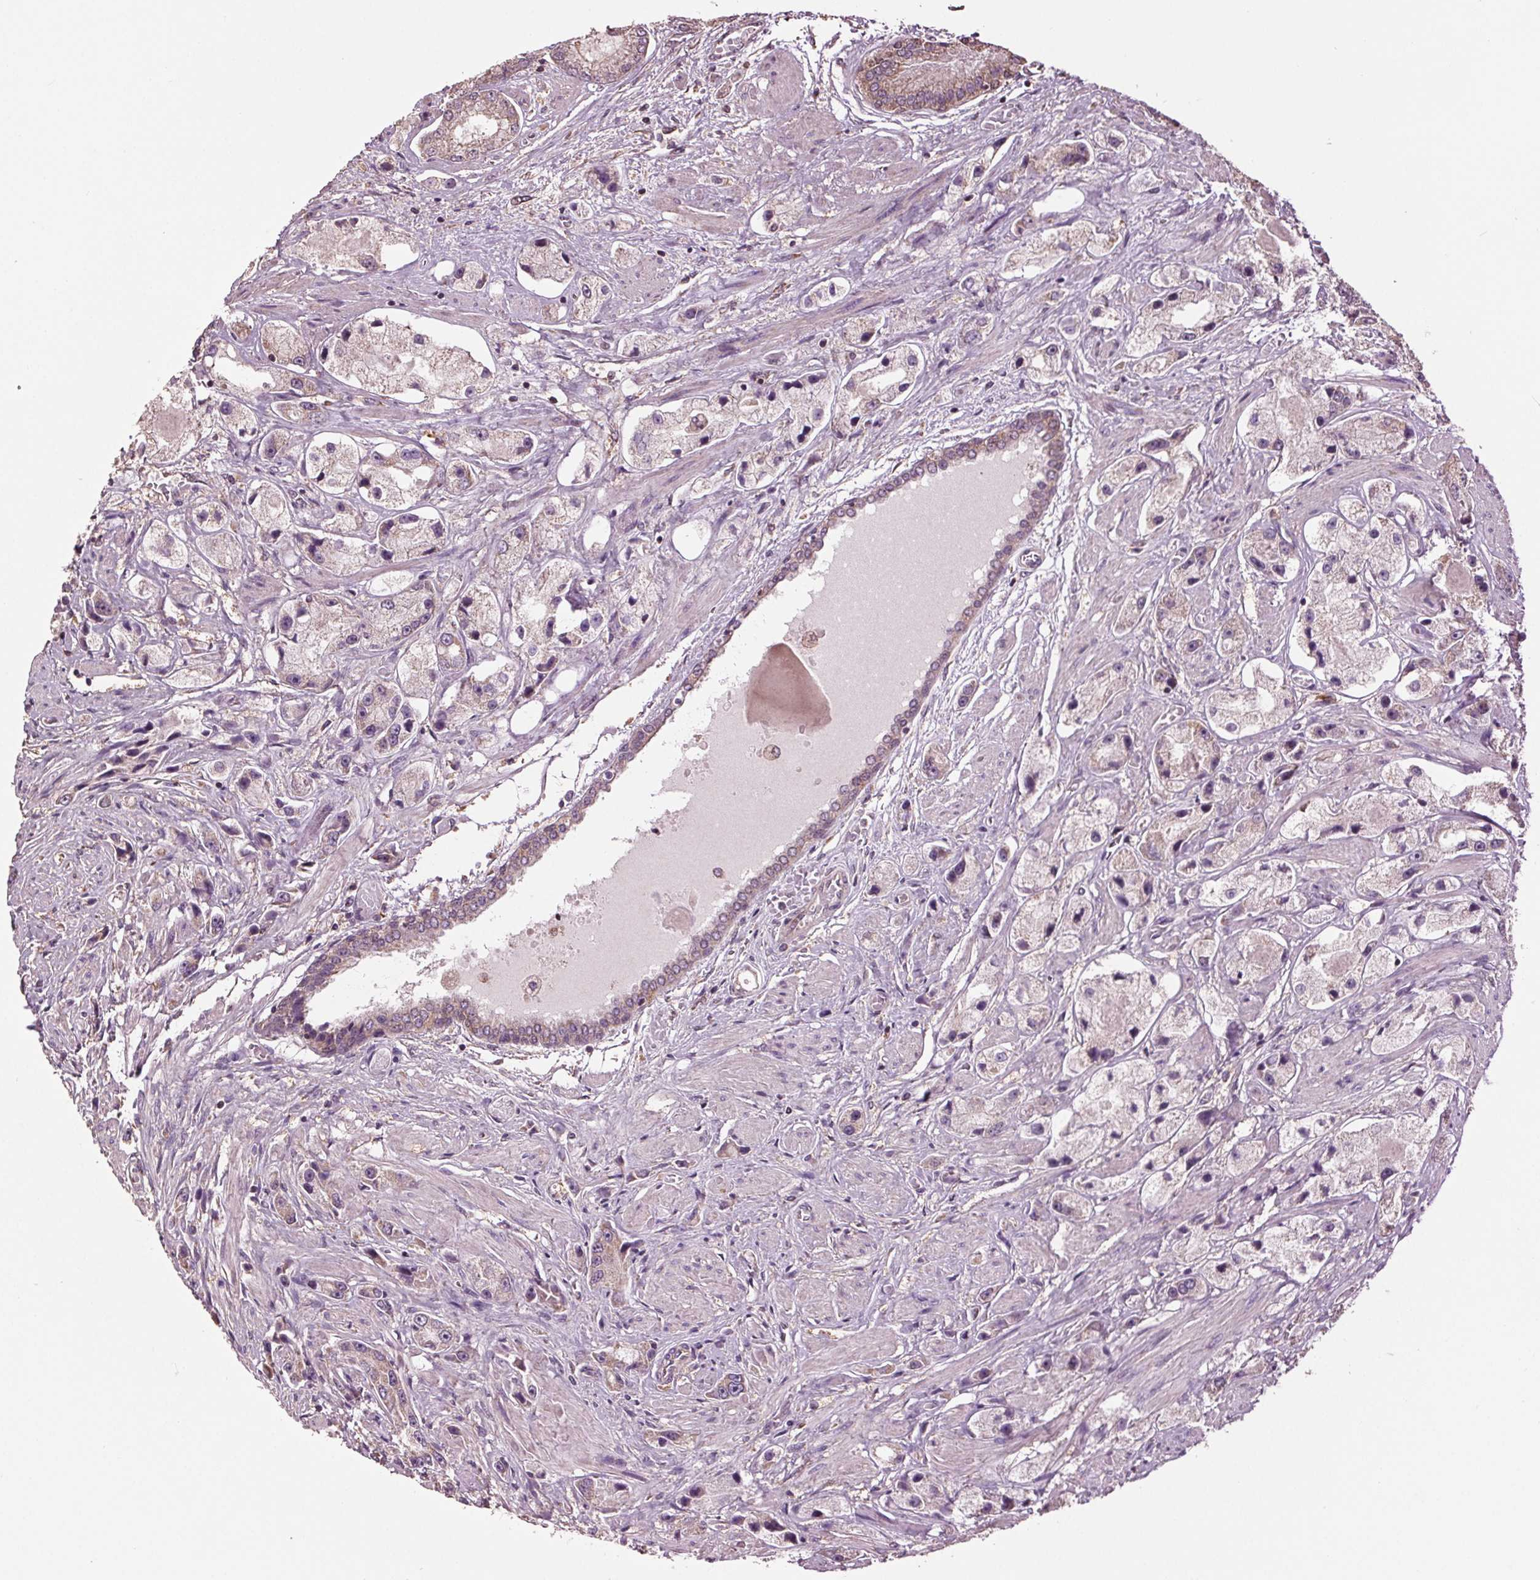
{"staining": {"intensity": "weak", "quantity": "<25%", "location": "cytoplasmic/membranous"}, "tissue": "prostate cancer", "cell_type": "Tumor cells", "image_type": "cancer", "snomed": [{"axis": "morphology", "description": "Adenocarcinoma, High grade"}, {"axis": "topography", "description": "Prostate"}], "caption": "Immunohistochemistry micrograph of neoplastic tissue: human prostate cancer stained with DAB demonstrates no significant protein positivity in tumor cells.", "gene": "RNPEP", "patient": {"sex": "male", "age": 67}}